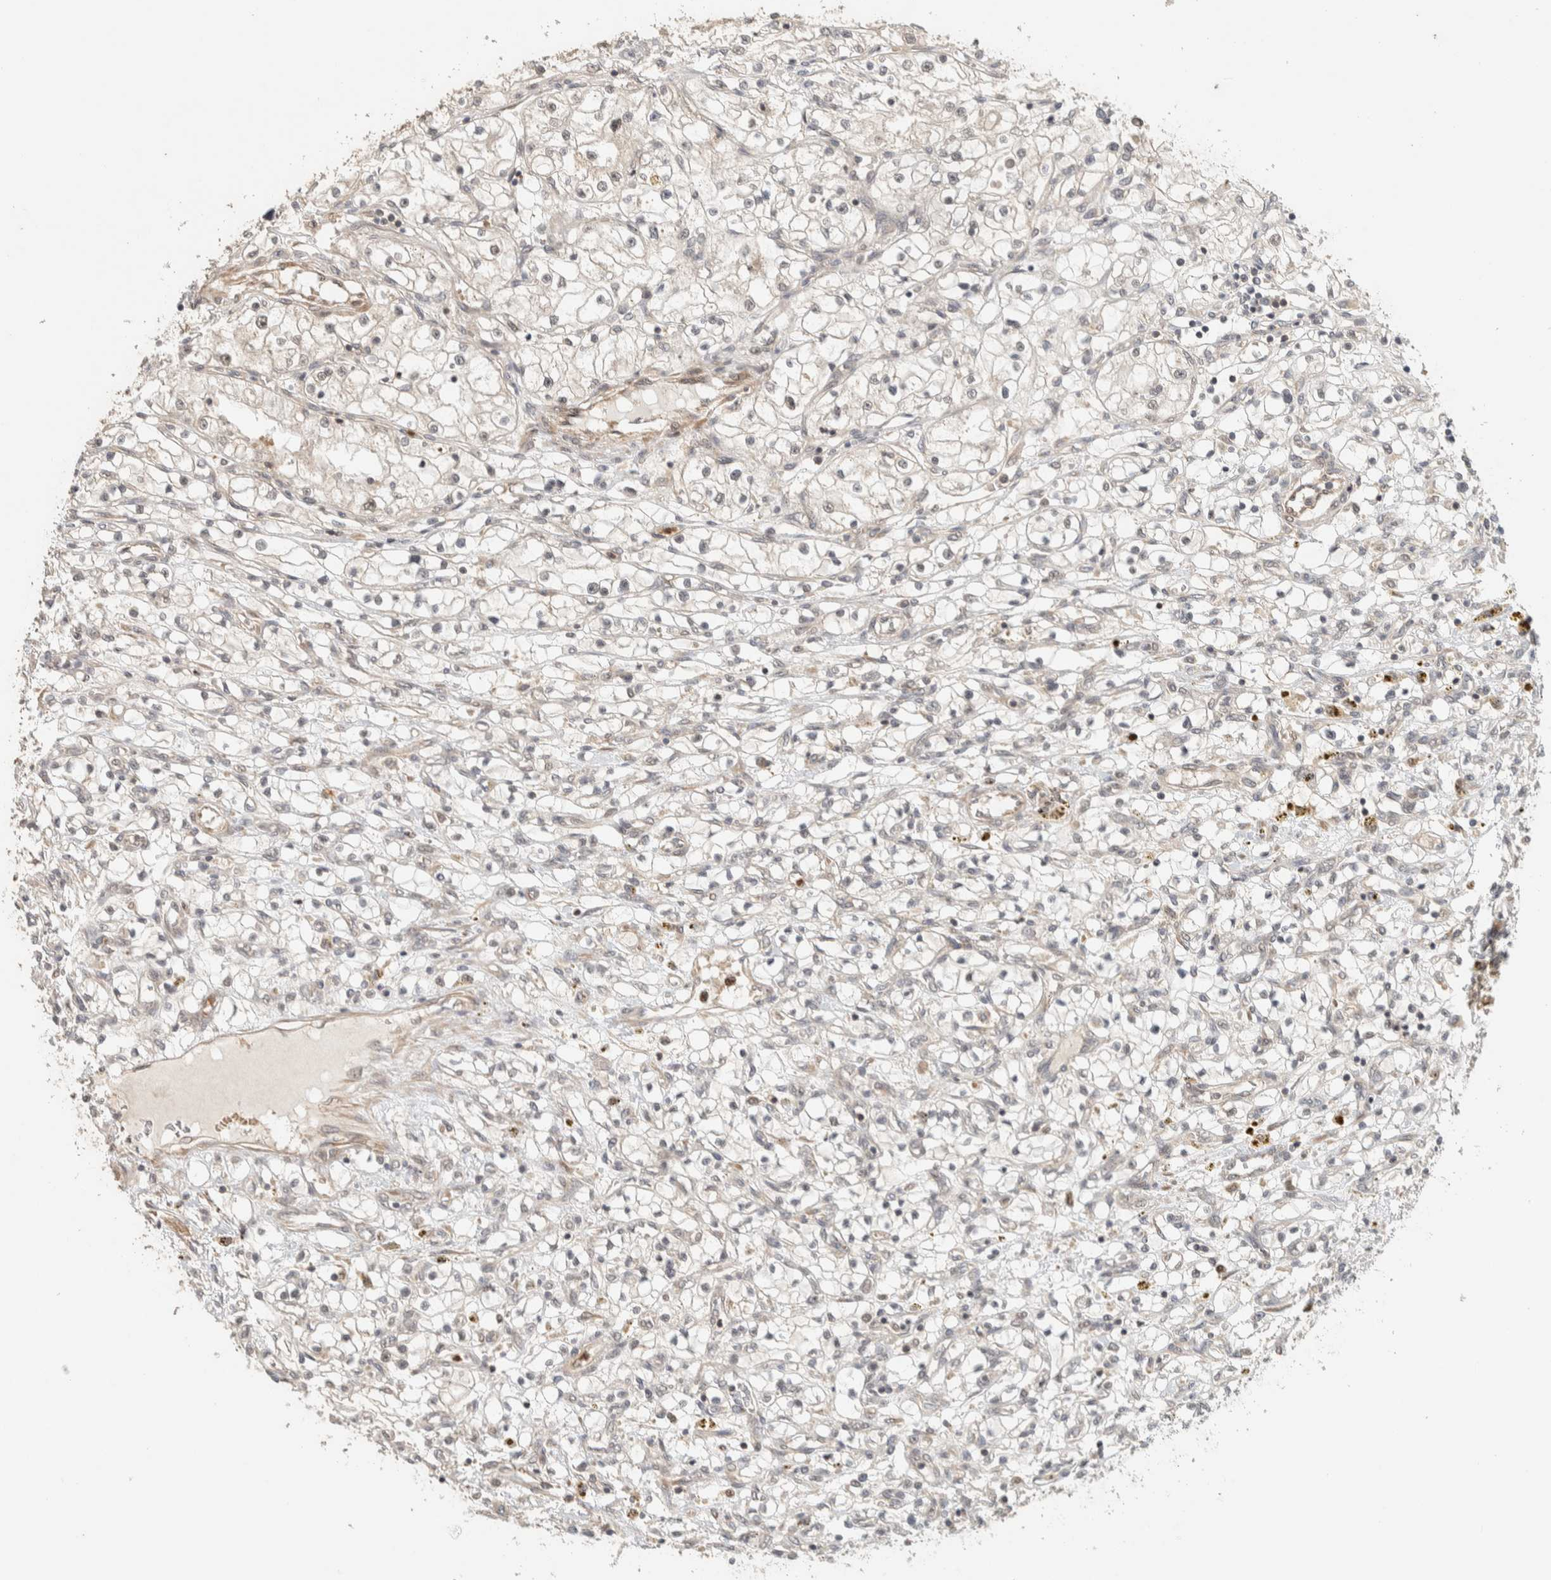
{"staining": {"intensity": "negative", "quantity": "none", "location": "none"}, "tissue": "renal cancer", "cell_type": "Tumor cells", "image_type": "cancer", "snomed": [{"axis": "morphology", "description": "Adenocarcinoma, NOS"}, {"axis": "topography", "description": "Kidney"}], "caption": "Renal cancer was stained to show a protein in brown. There is no significant expression in tumor cells.", "gene": "ADSS2", "patient": {"sex": "male", "age": 68}}